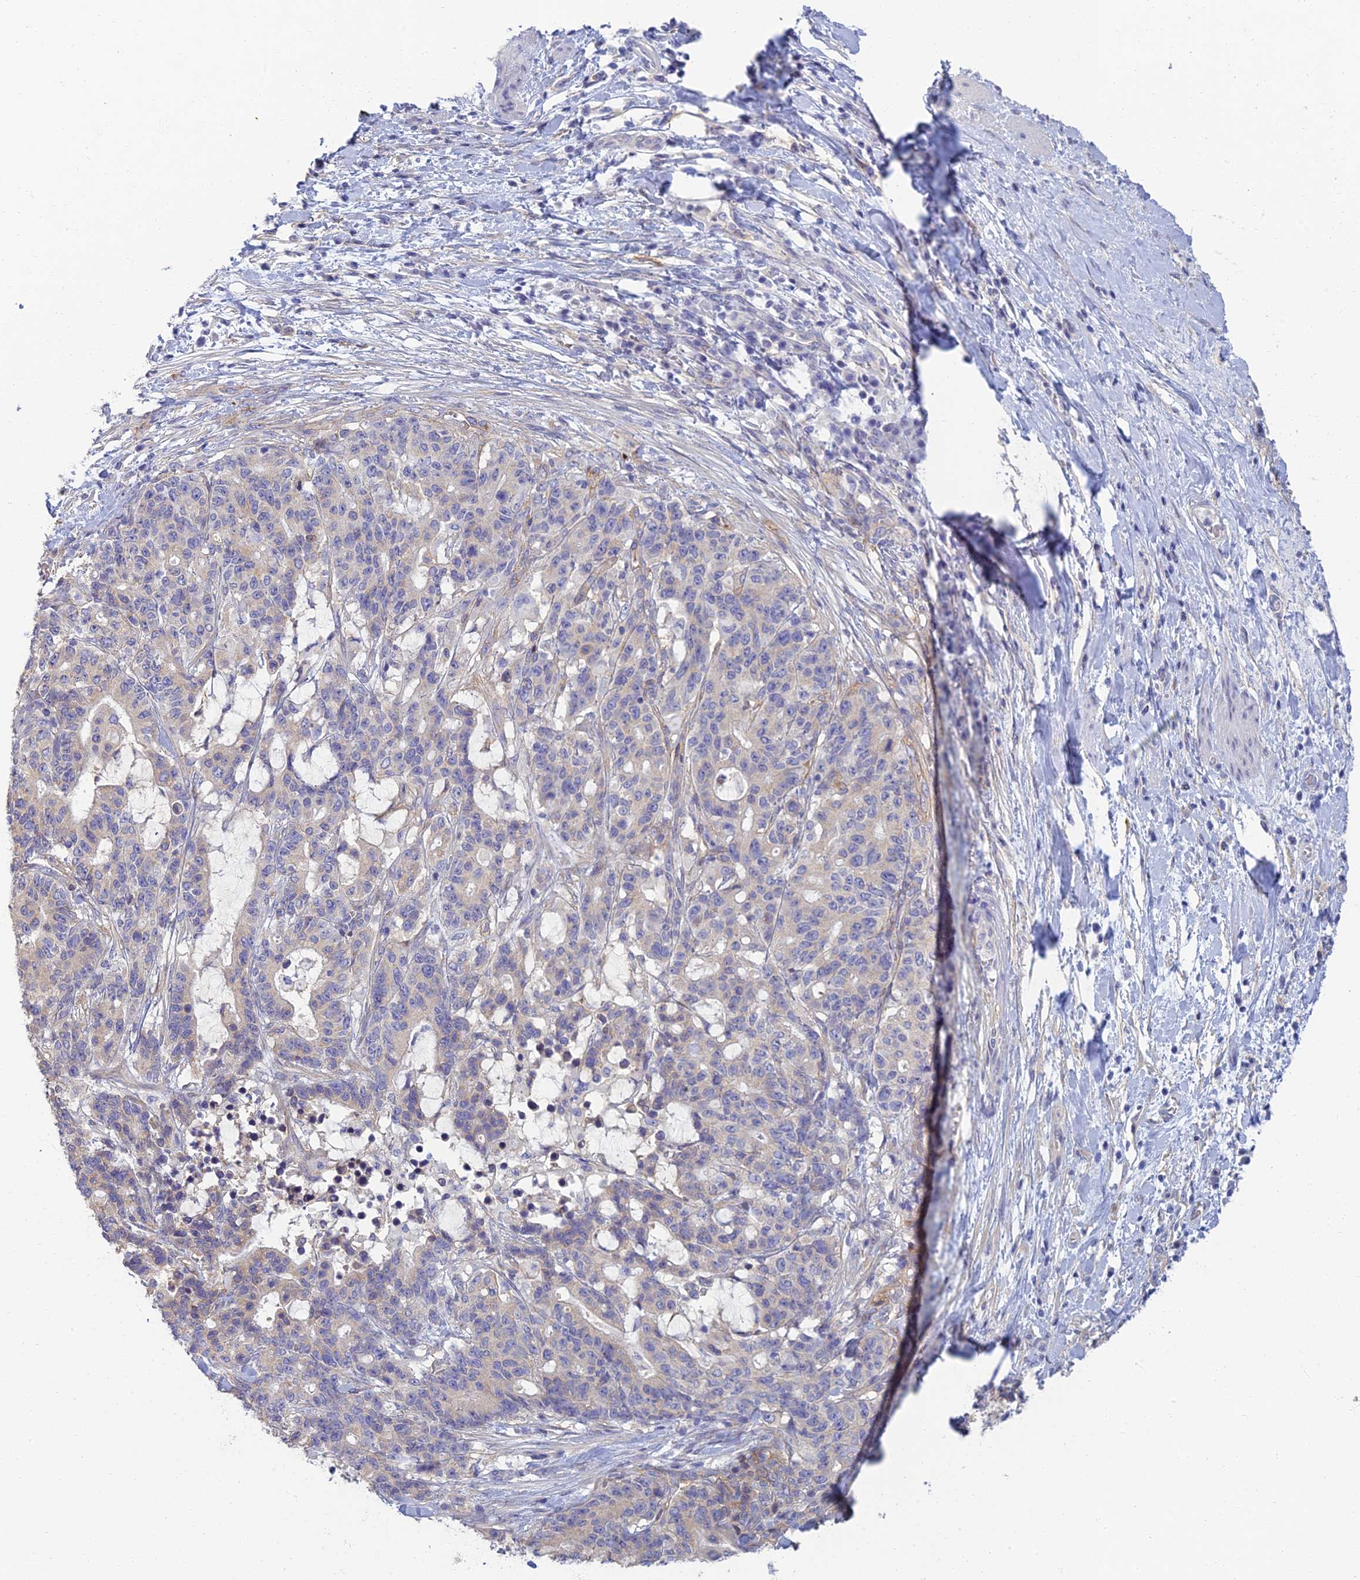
{"staining": {"intensity": "negative", "quantity": "none", "location": "none"}, "tissue": "stomach cancer", "cell_type": "Tumor cells", "image_type": "cancer", "snomed": [{"axis": "morphology", "description": "Normal tissue, NOS"}, {"axis": "morphology", "description": "Adenocarcinoma, NOS"}, {"axis": "topography", "description": "Stomach"}], "caption": "Immunohistochemistry (IHC) image of human stomach adenocarcinoma stained for a protein (brown), which exhibits no expression in tumor cells. (DAB immunohistochemistry (IHC), high magnification).", "gene": "NEURL1", "patient": {"sex": "female", "age": 64}}